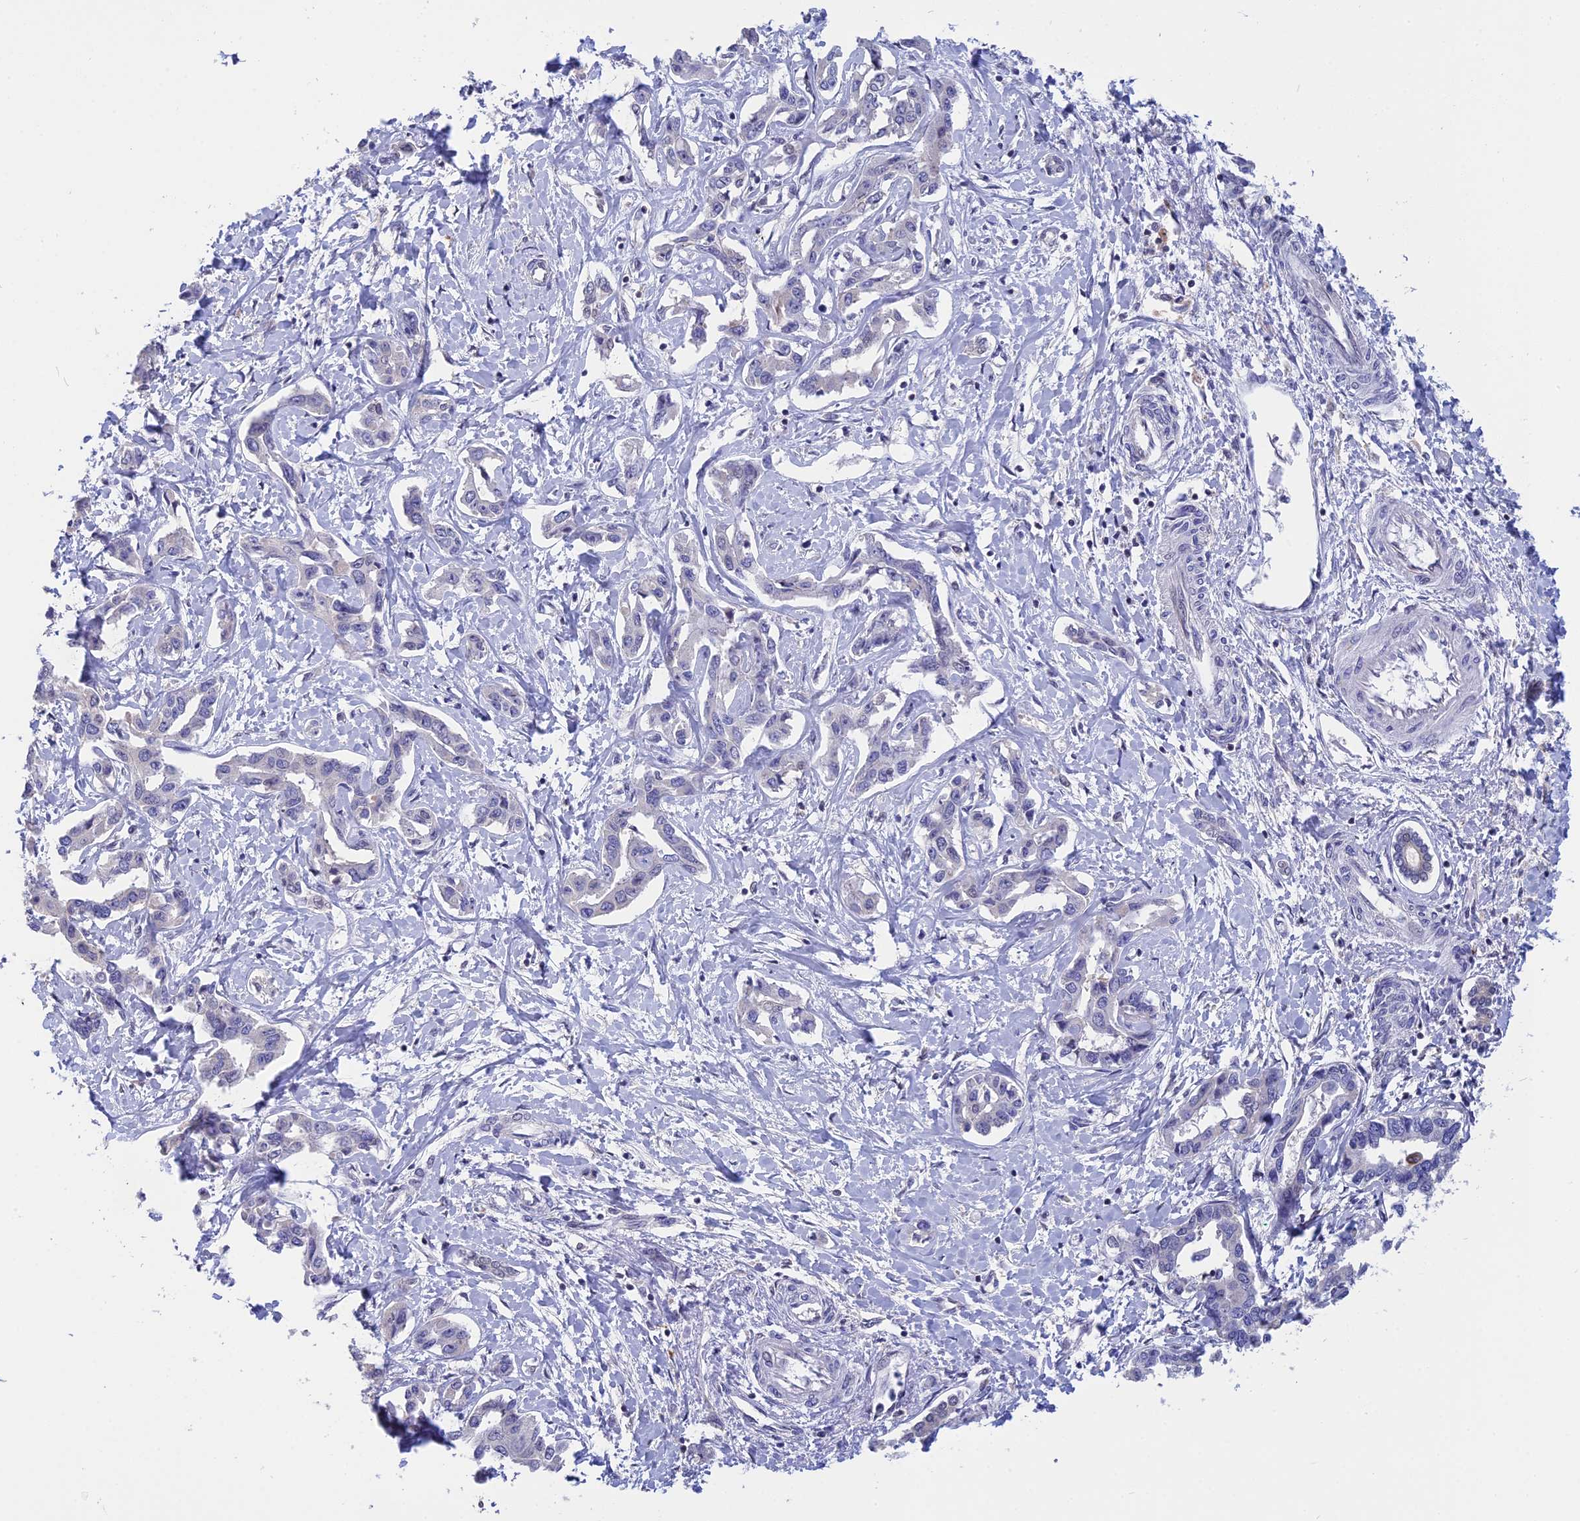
{"staining": {"intensity": "negative", "quantity": "none", "location": "none"}, "tissue": "liver cancer", "cell_type": "Tumor cells", "image_type": "cancer", "snomed": [{"axis": "morphology", "description": "Cholangiocarcinoma"}, {"axis": "topography", "description": "Liver"}], "caption": "The photomicrograph demonstrates no significant staining in tumor cells of cholangiocarcinoma (liver). (DAB immunohistochemistry (IHC) with hematoxylin counter stain).", "gene": "KCTD14", "patient": {"sex": "male", "age": 59}}